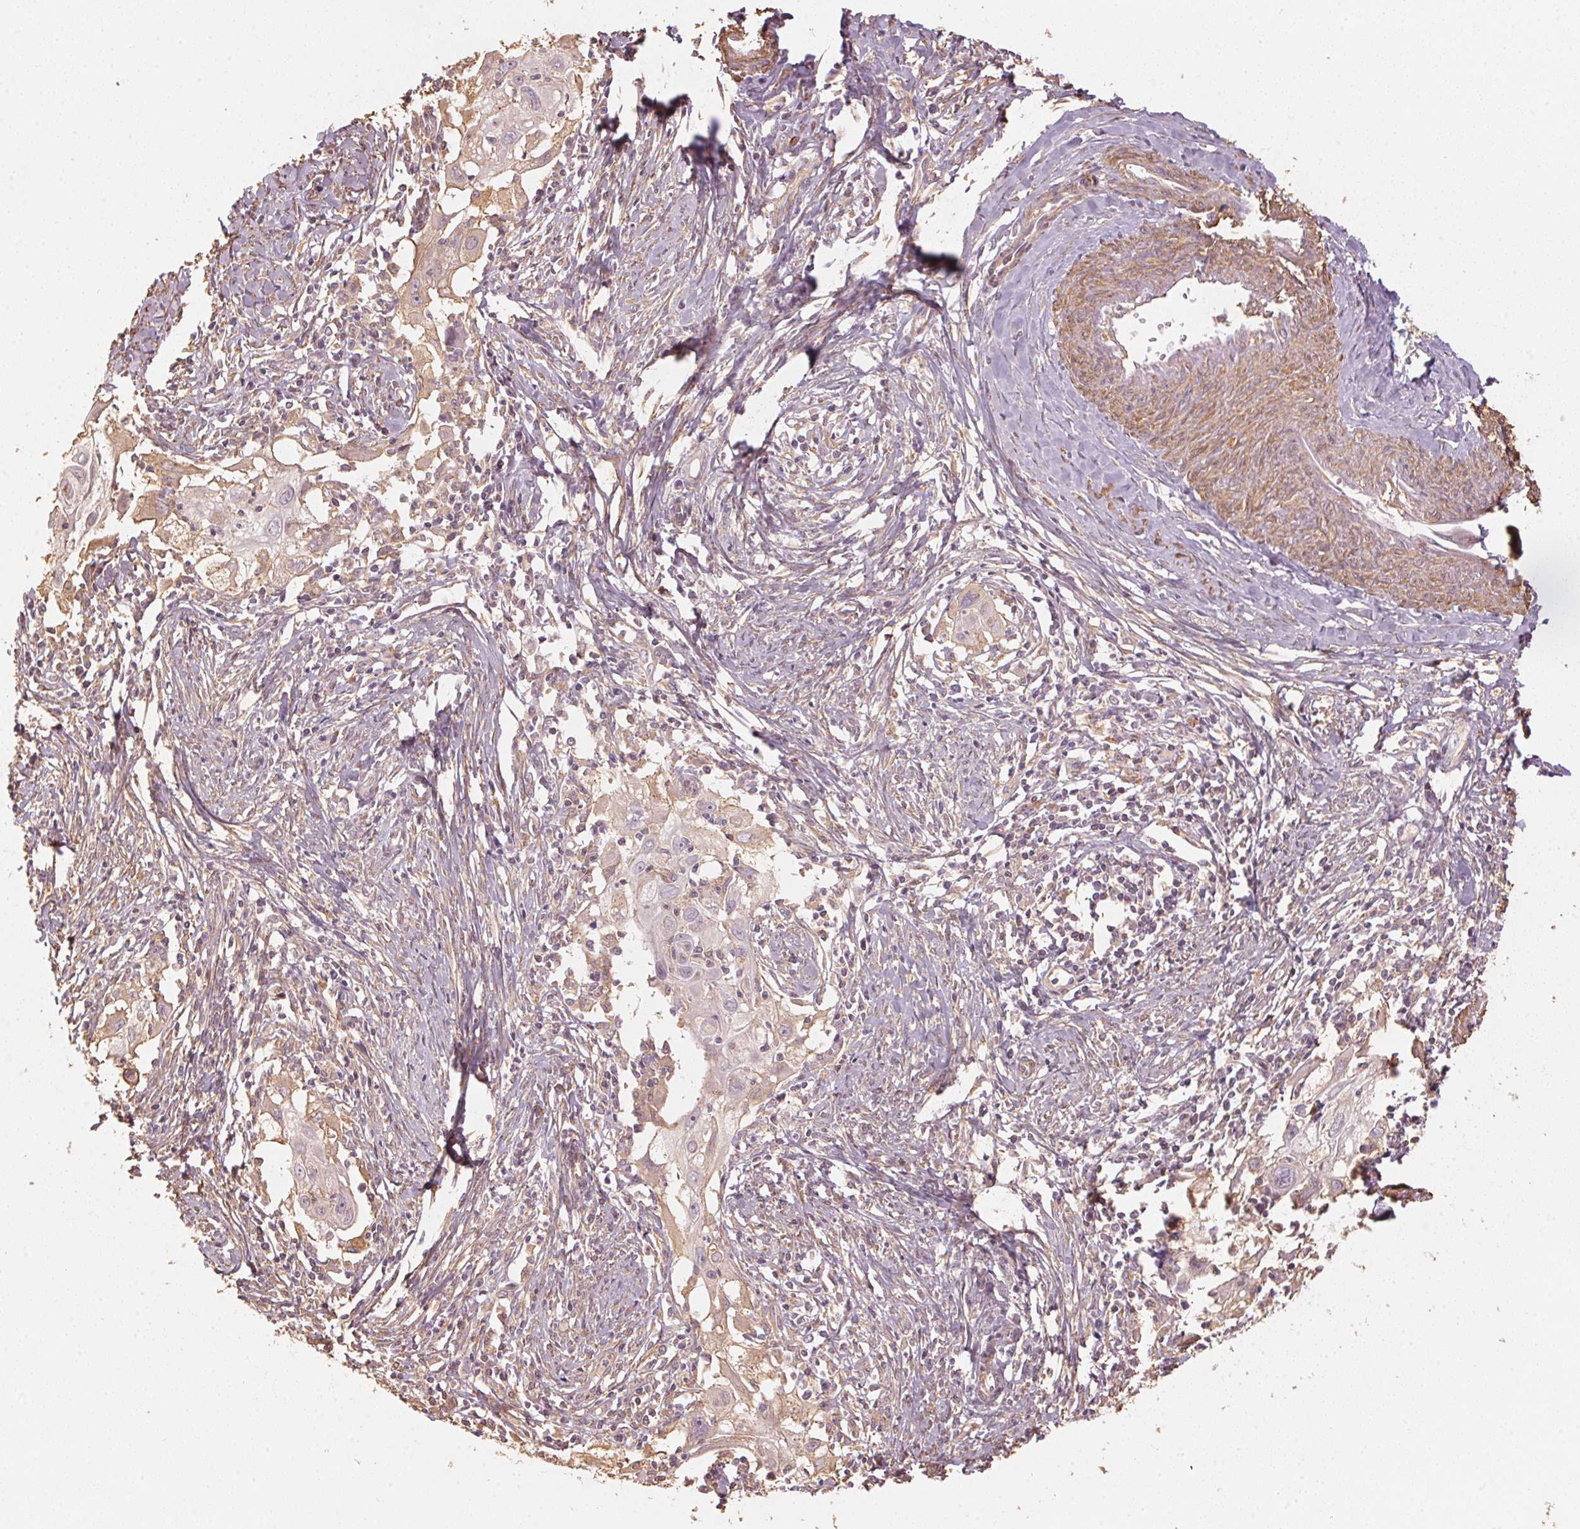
{"staining": {"intensity": "weak", "quantity": "<25%", "location": "cytoplasmic/membranous"}, "tissue": "cervical cancer", "cell_type": "Tumor cells", "image_type": "cancer", "snomed": [{"axis": "morphology", "description": "Squamous cell carcinoma, NOS"}, {"axis": "topography", "description": "Cervix"}], "caption": "This is an immunohistochemistry (IHC) micrograph of cervical squamous cell carcinoma. There is no expression in tumor cells.", "gene": "QDPR", "patient": {"sex": "female", "age": 30}}